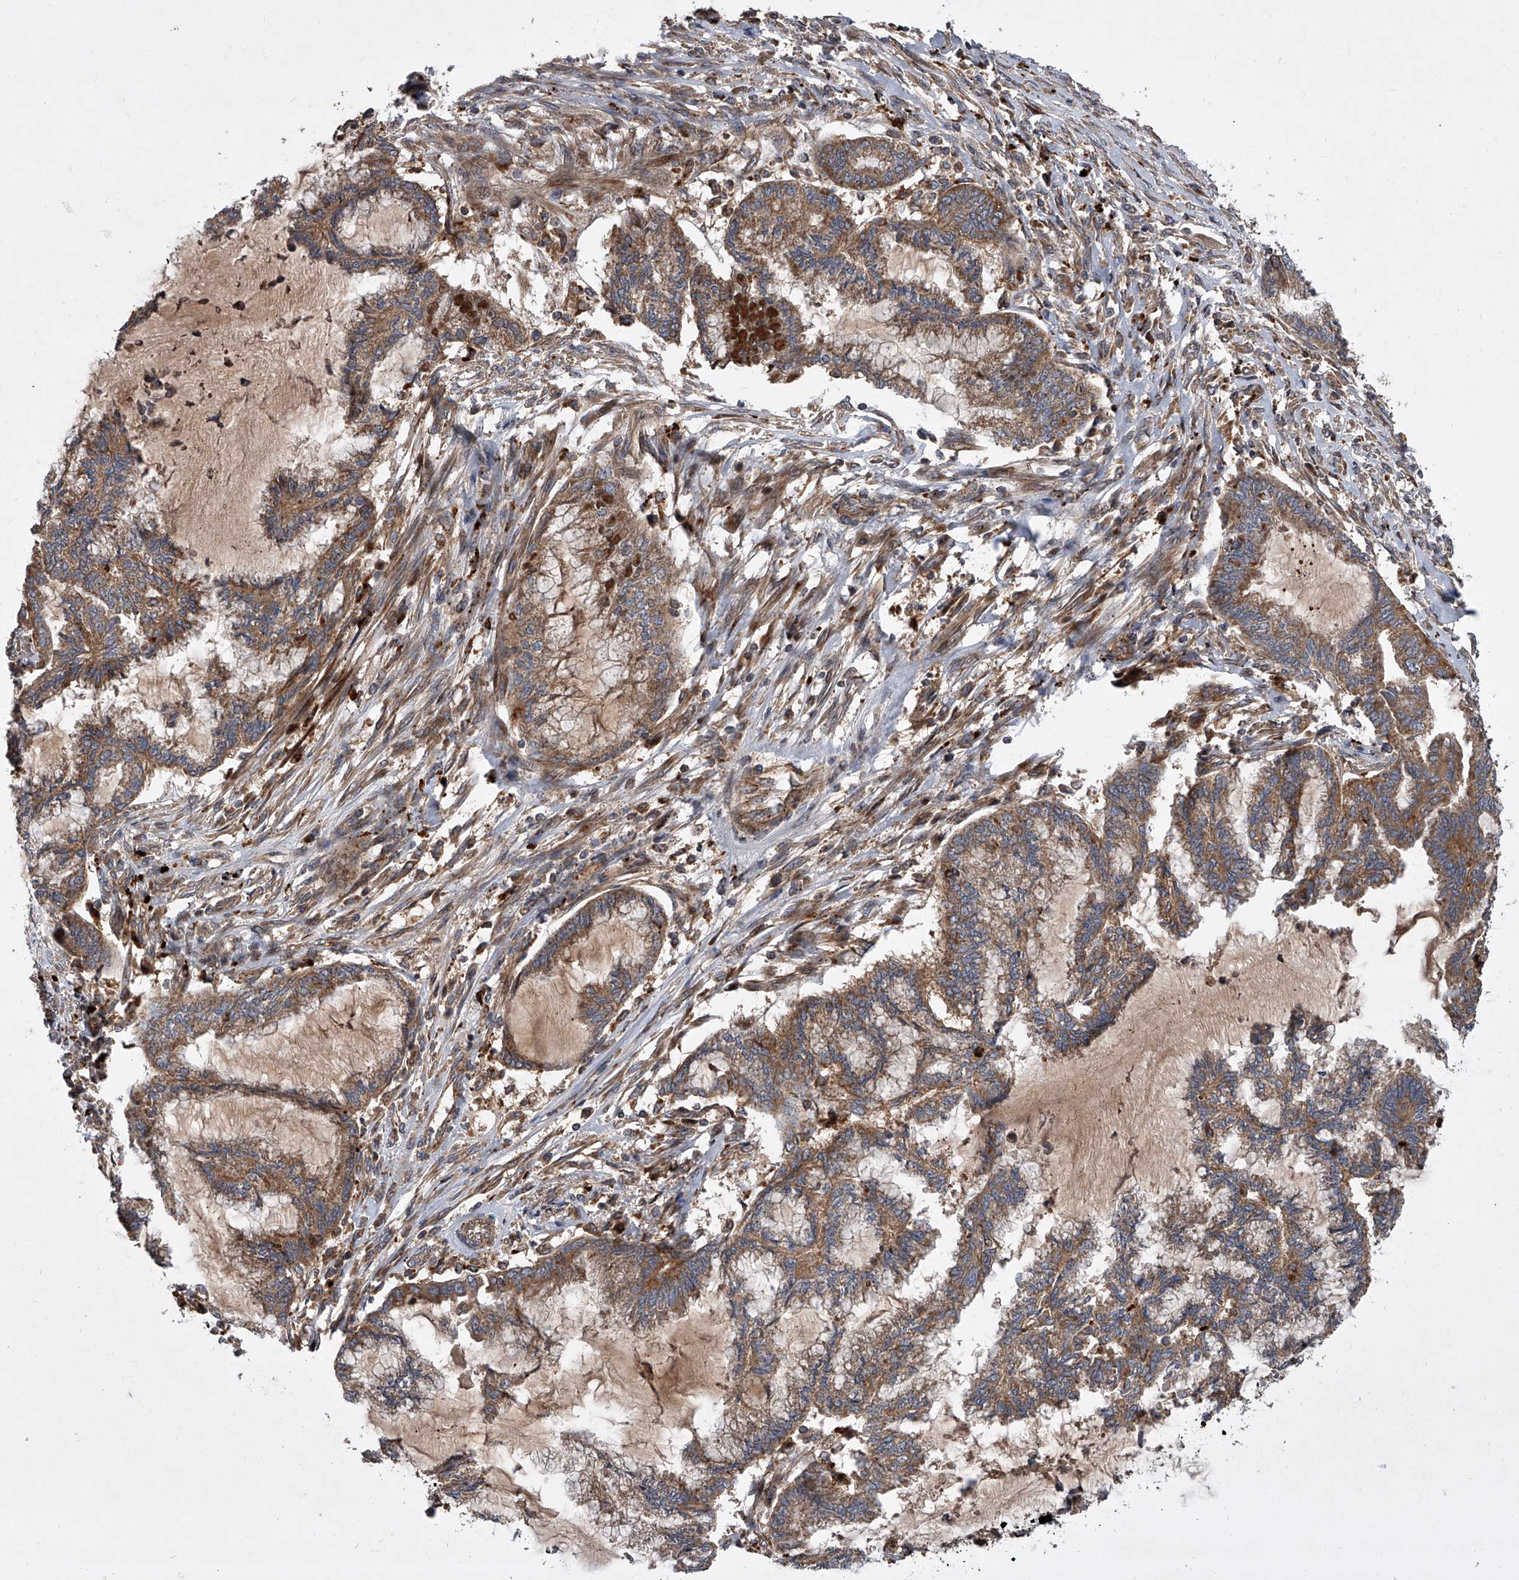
{"staining": {"intensity": "moderate", "quantity": ">75%", "location": "cytoplasmic/membranous"}, "tissue": "endometrial cancer", "cell_type": "Tumor cells", "image_type": "cancer", "snomed": [{"axis": "morphology", "description": "Adenocarcinoma, NOS"}, {"axis": "topography", "description": "Endometrium"}], "caption": "This is a micrograph of immunohistochemistry (IHC) staining of endometrial cancer (adenocarcinoma), which shows moderate positivity in the cytoplasmic/membranous of tumor cells.", "gene": "USP47", "patient": {"sex": "female", "age": 86}}